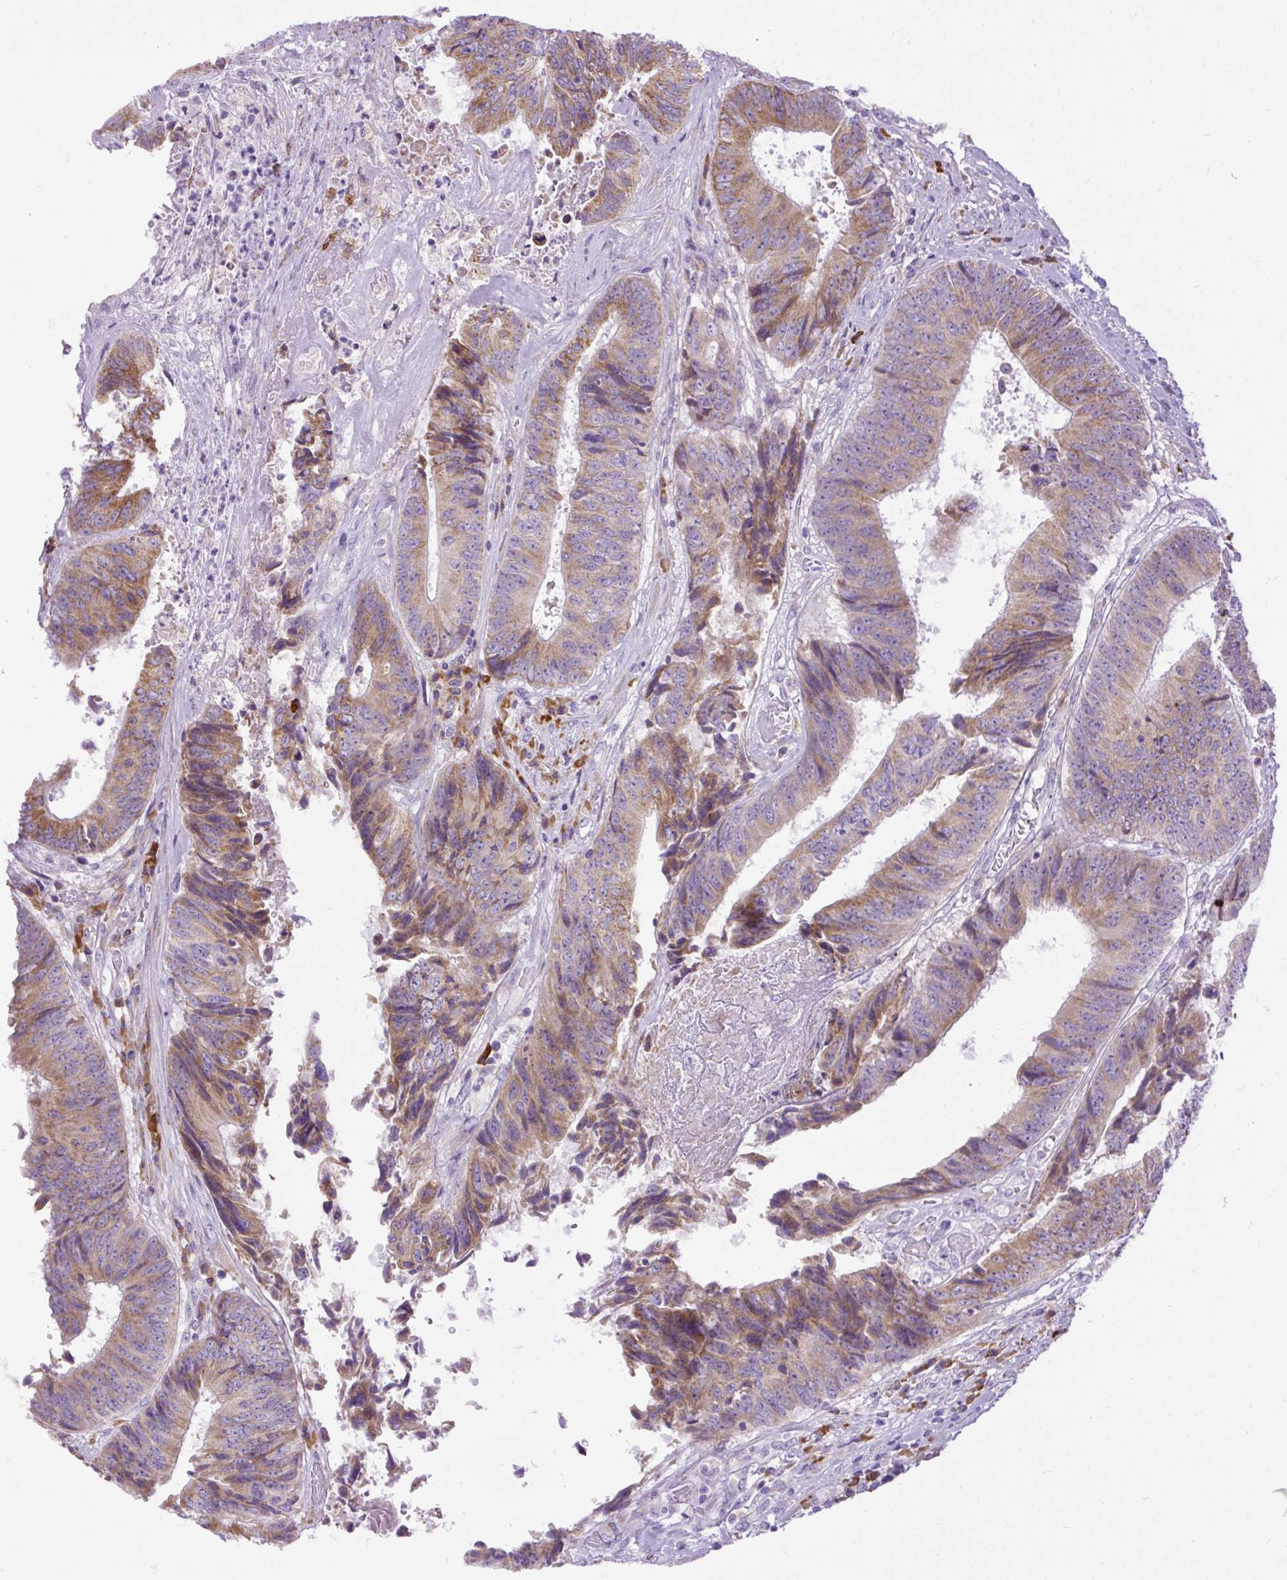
{"staining": {"intensity": "moderate", "quantity": ">75%", "location": "cytoplasmic/membranous"}, "tissue": "colorectal cancer", "cell_type": "Tumor cells", "image_type": "cancer", "snomed": [{"axis": "morphology", "description": "Adenocarcinoma, NOS"}, {"axis": "topography", "description": "Rectum"}], "caption": "IHC photomicrograph of neoplastic tissue: colorectal cancer (adenocarcinoma) stained using immunohistochemistry displays medium levels of moderate protein expression localized specifically in the cytoplasmic/membranous of tumor cells, appearing as a cytoplasmic/membranous brown color.", "gene": "SYBU", "patient": {"sex": "male", "age": 72}}